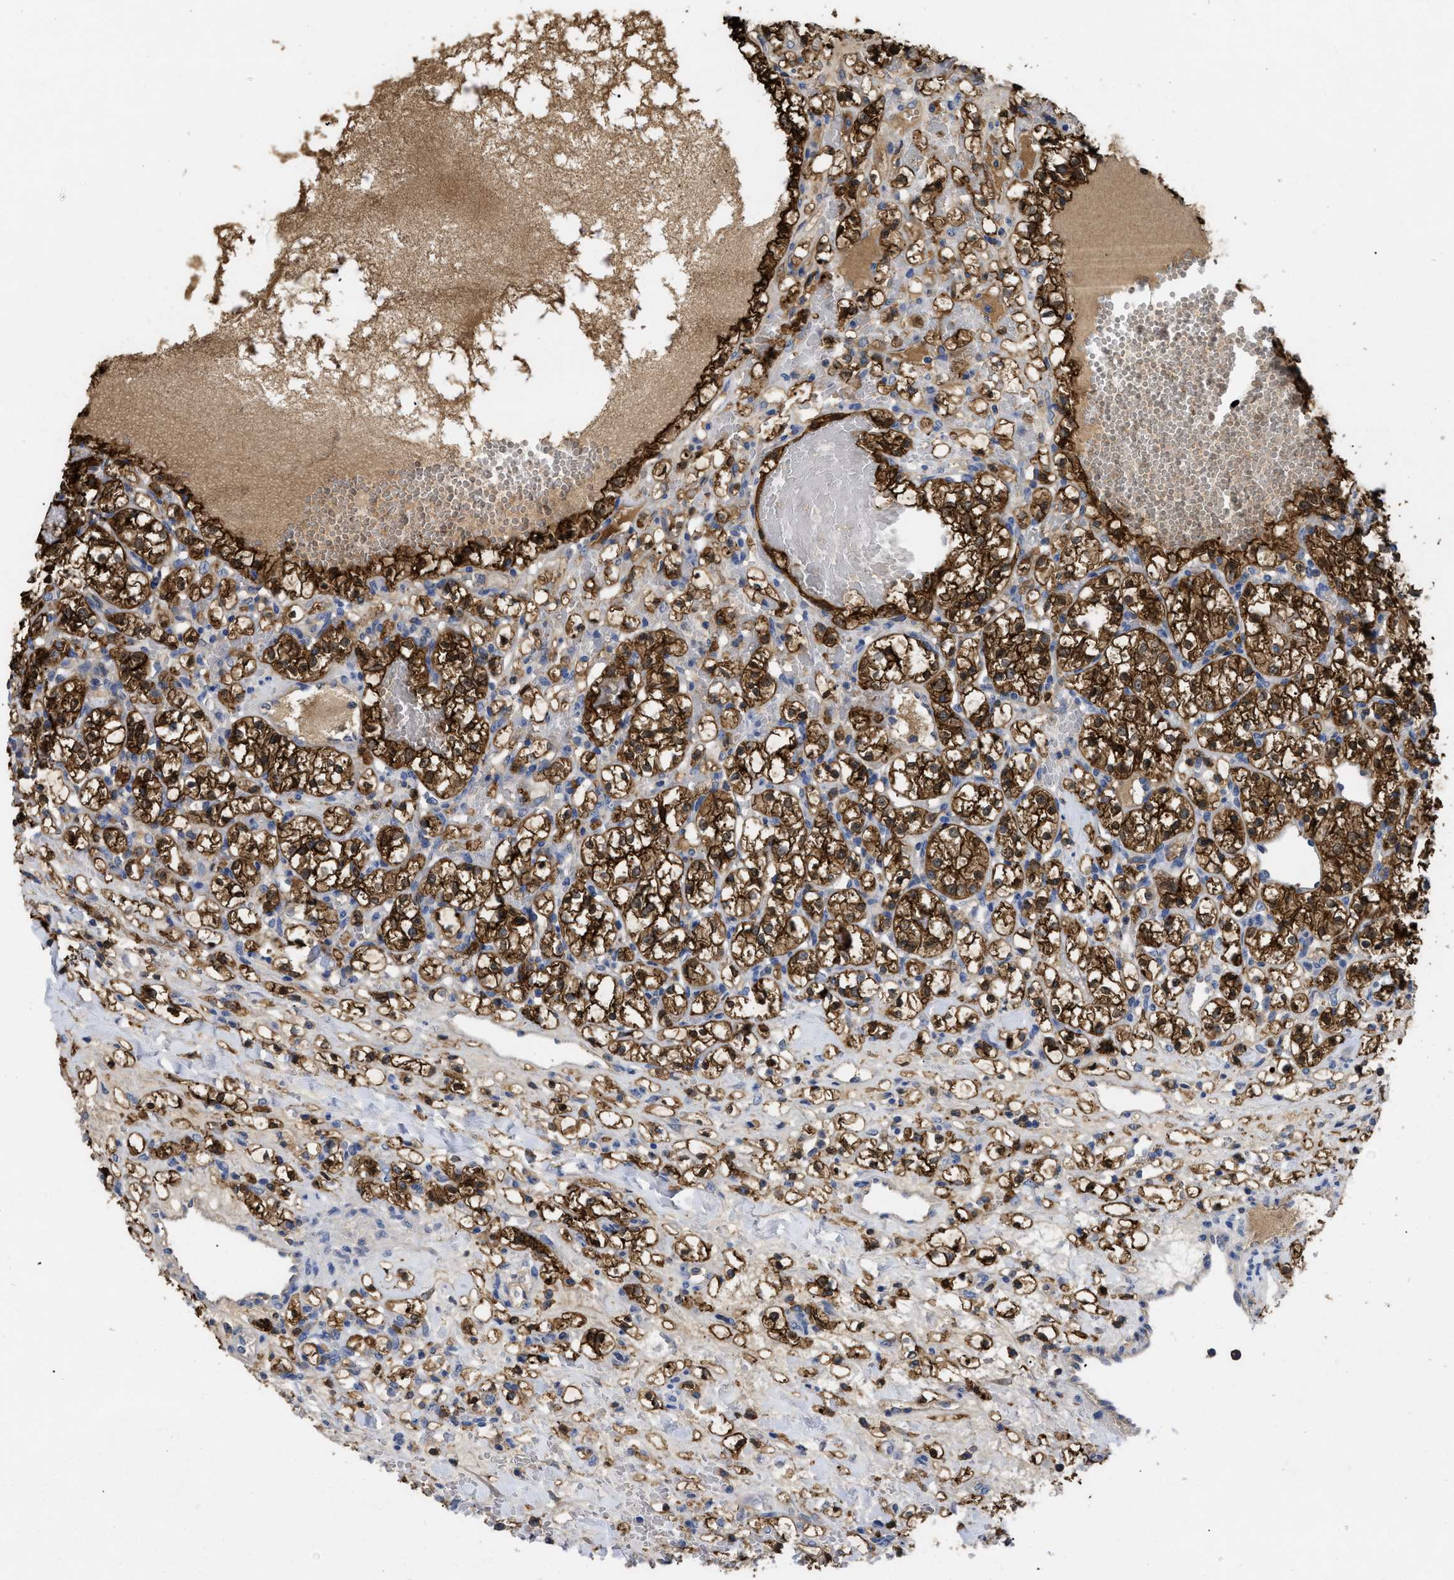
{"staining": {"intensity": "strong", "quantity": ">75%", "location": "cytoplasmic/membranous,nuclear"}, "tissue": "renal cancer", "cell_type": "Tumor cells", "image_type": "cancer", "snomed": [{"axis": "morphology", "description": "Adenocarcinoma, NOS"}, {"axis": "topography", "description": "Kidney"}], "caption": "Renal cancer (adenocarcinoma) stained for a protein exhibits strong cytoplasmic/membranous and nuclear positivity in tumor cells.", "gene": "ANXA4", "patient": {"sex": "female", "age": 60}}